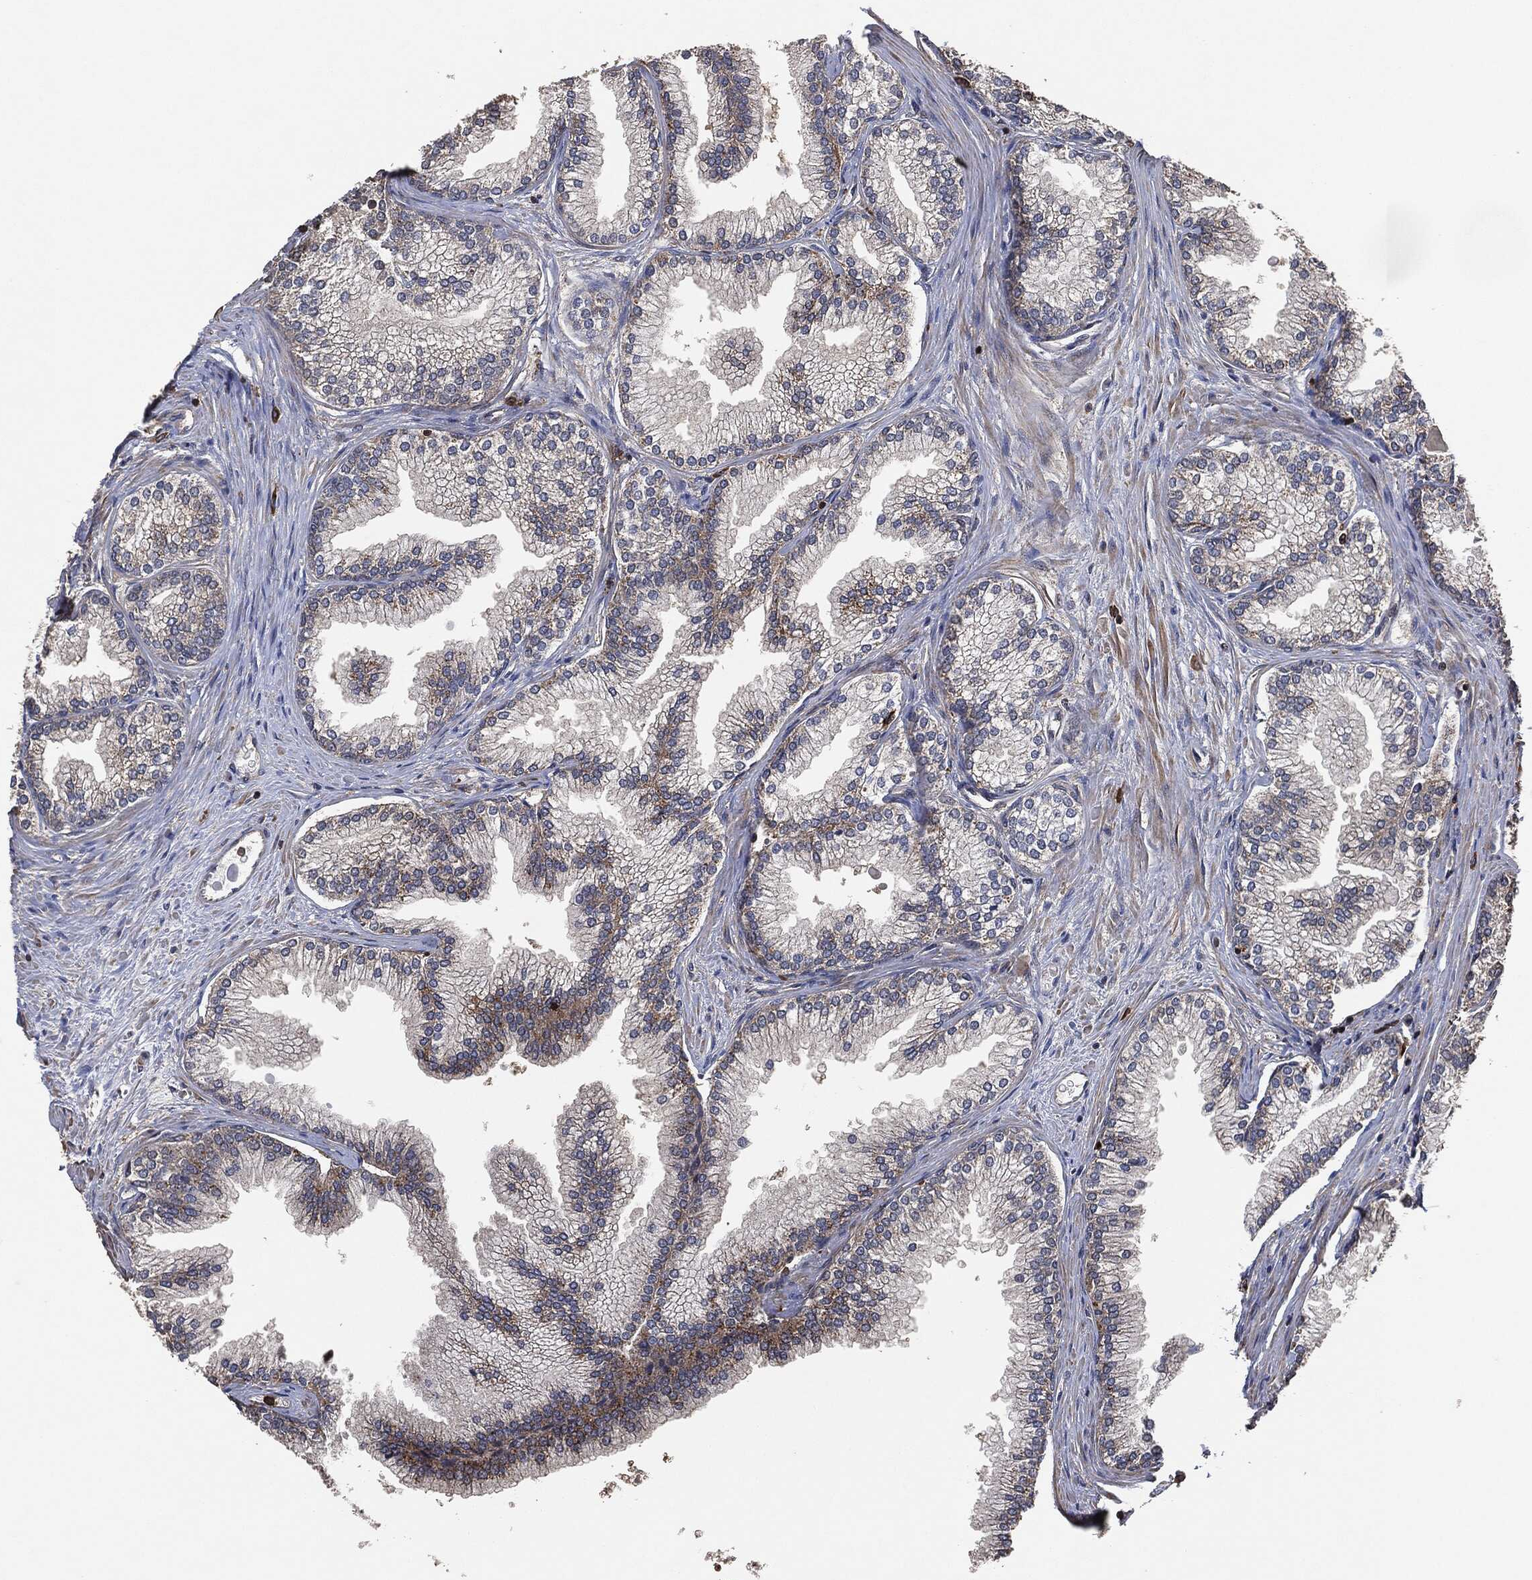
{"staining": {"intensity": "moderate", "quantity": "25%-75%", "location": "cytoplasmic/membranous"}, "tissue": "prostate", "cell_type": "Glandular cells", "image_type": "normal", "snomed": [{"axis": "morphology", "description": "Normal tissue, NOS"}, {"axis": "topography", "description": "Prostate"}], "caption": "Moderate cytoplasmic/membranous positivity for a protein is seen in approximately 25%-75% of glandular cells of unremarkable prostate using immunohistochemistry.", "gene": "TPT1", "patient": {"sex": "male", "age": 72}}